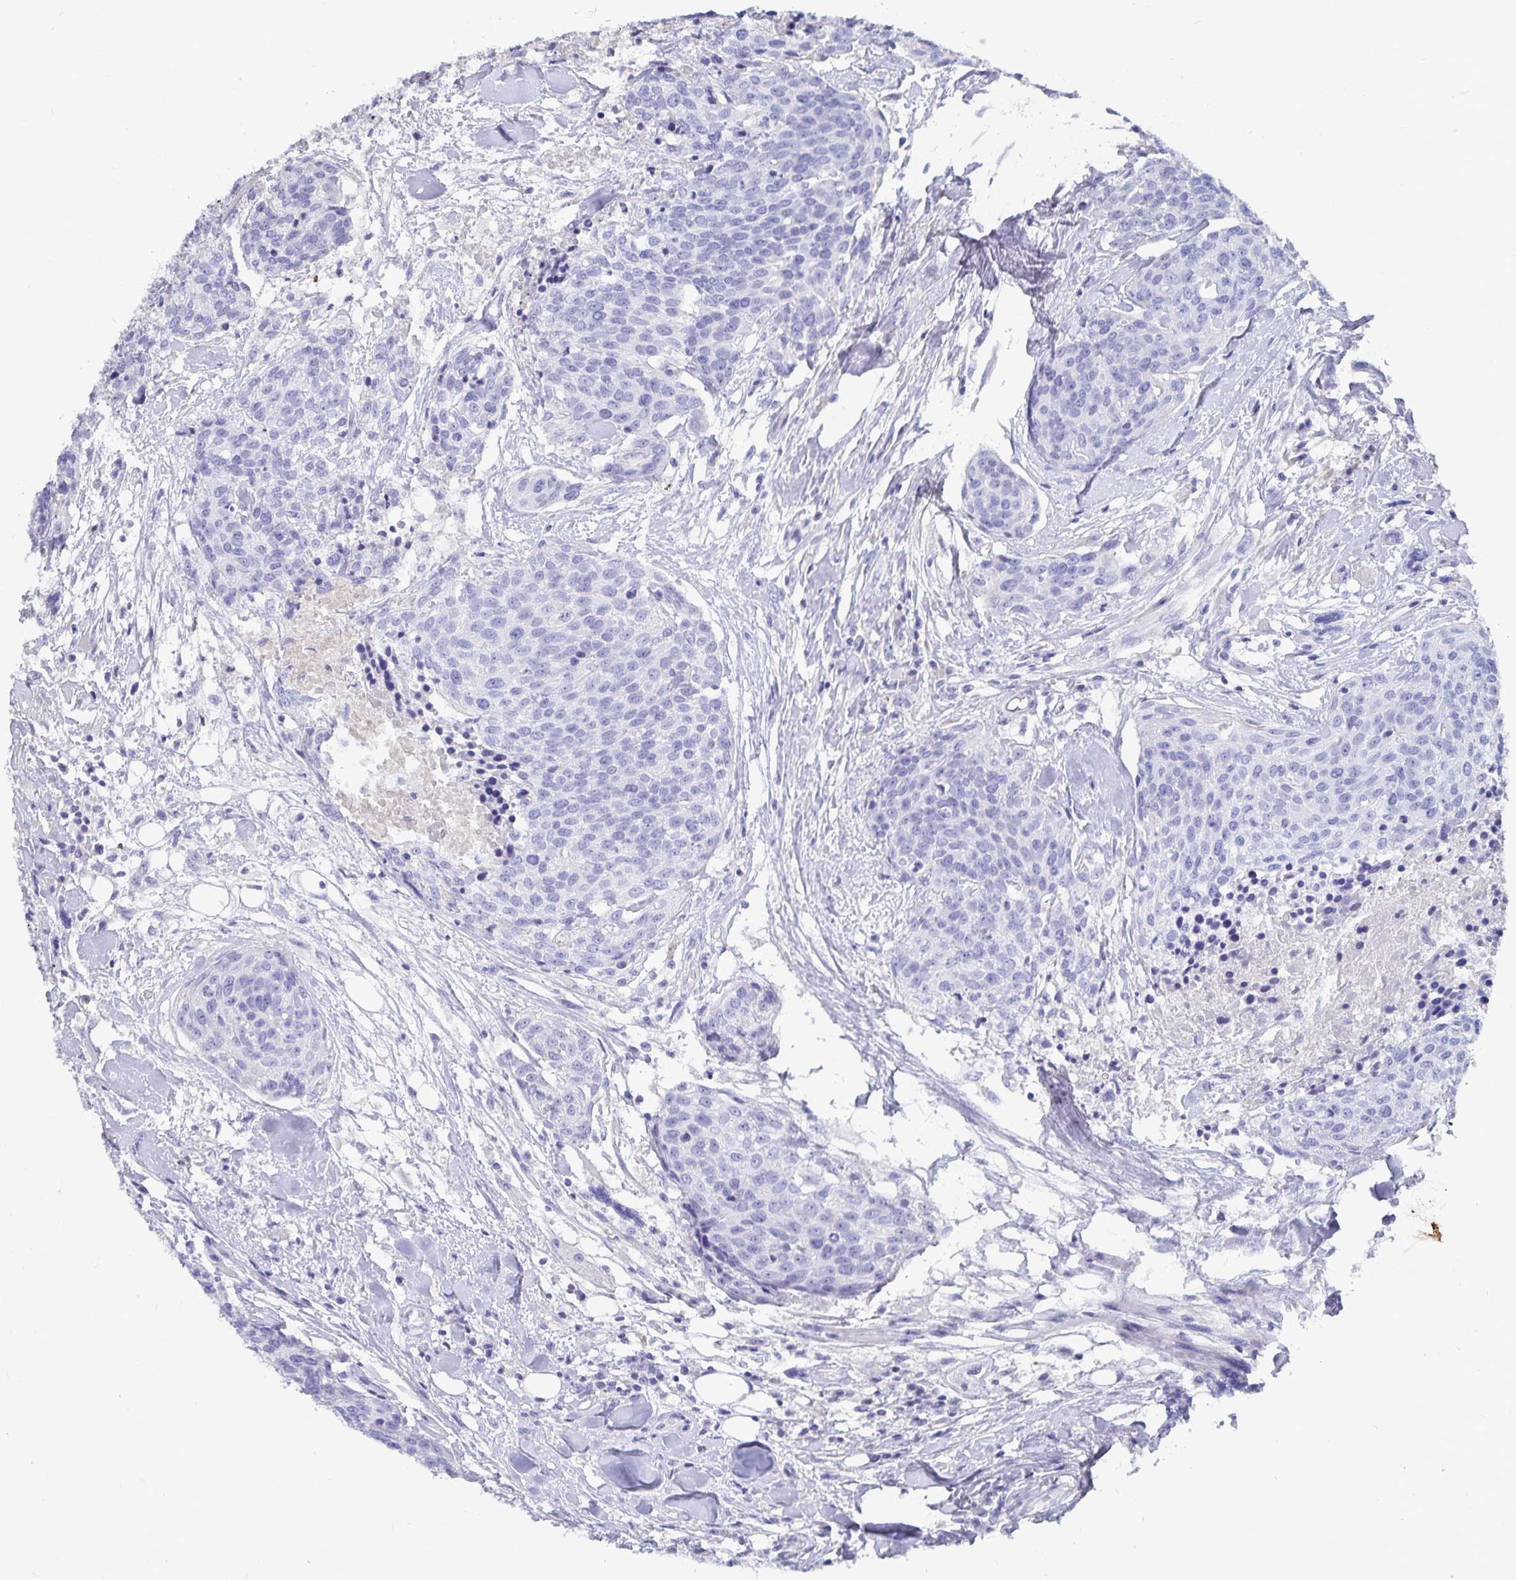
{"staining": {"intensity": "negative", "quantity": "none", "location": "none"}, "tissue": "head and neck cancer", "cell_type": "Tumor cells", "image_type": "cancer", "snomed": [{"axis": "morphology", "description": "Squamous cell carcinoma, NOS"}, {"axis": "topography", "description": "Oral tissue"}, {"axis": "topography", "description": "Head-Neck"}], "caption": "IHC histopathology image of head and neck cancer (squamous cell carcinoma) stained for a protein (brown), which exhibits no expression in tumor cells.", "gene": "CFAP69", "patient": {"sex": "male", "age": 64}}